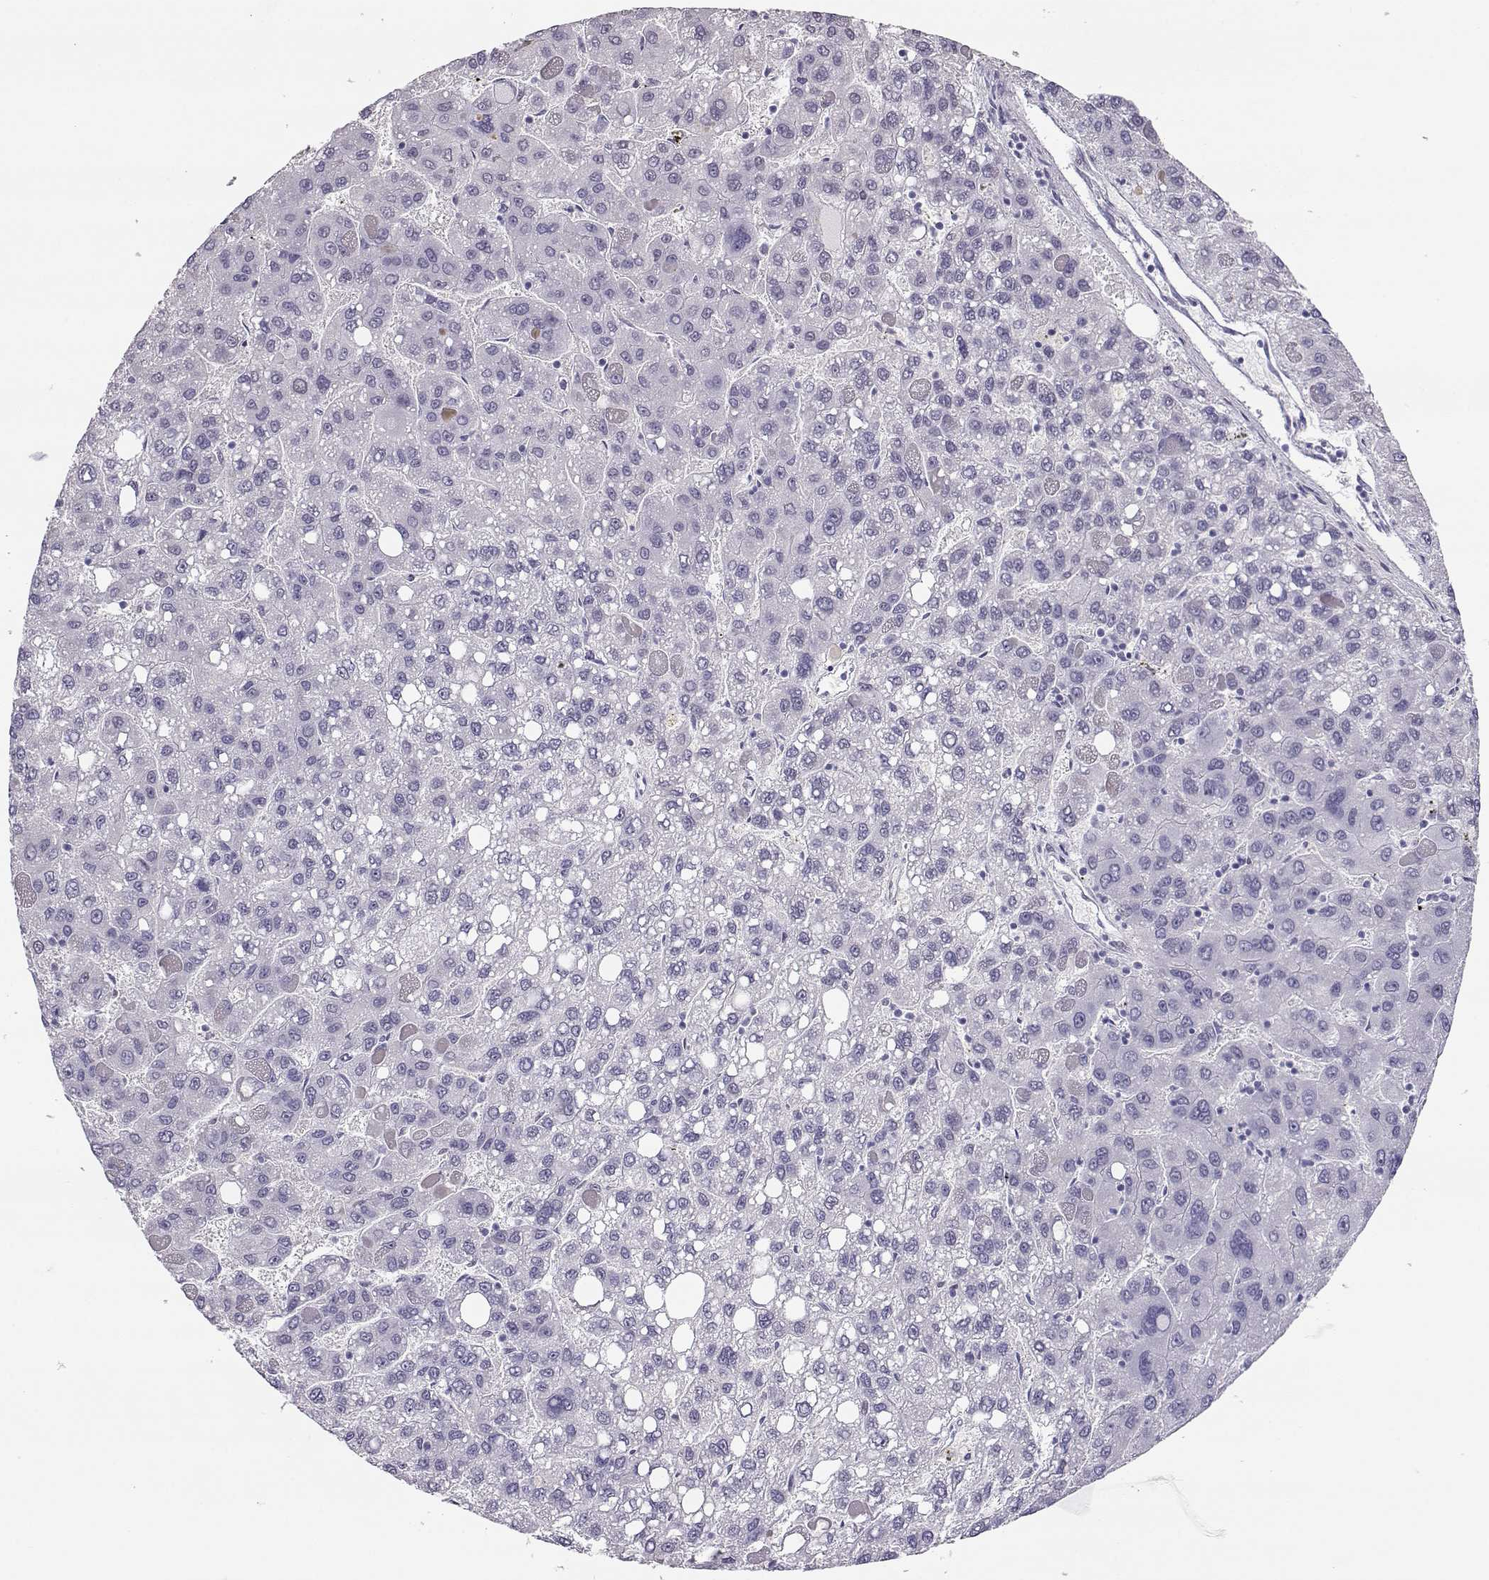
{"staining": {"intensity": "negative", "quantity": "none", "location": "none"}, "tissue": "liver cancer", "cell_type": "Tumor cells", "image_type": "cancer", "snomed": [{"axis": "morphology", "description": "Carcinoma, Hepatocellular, NOS"}, {"axis": "topography", "description": "Liver"}], "caption": "An image of hepatocellular carcinoma (liver) stained for a protein reveals no brown staining in tumor cells.", "gene": "POLI", "patient": {"sex": "female", "age": 82}}